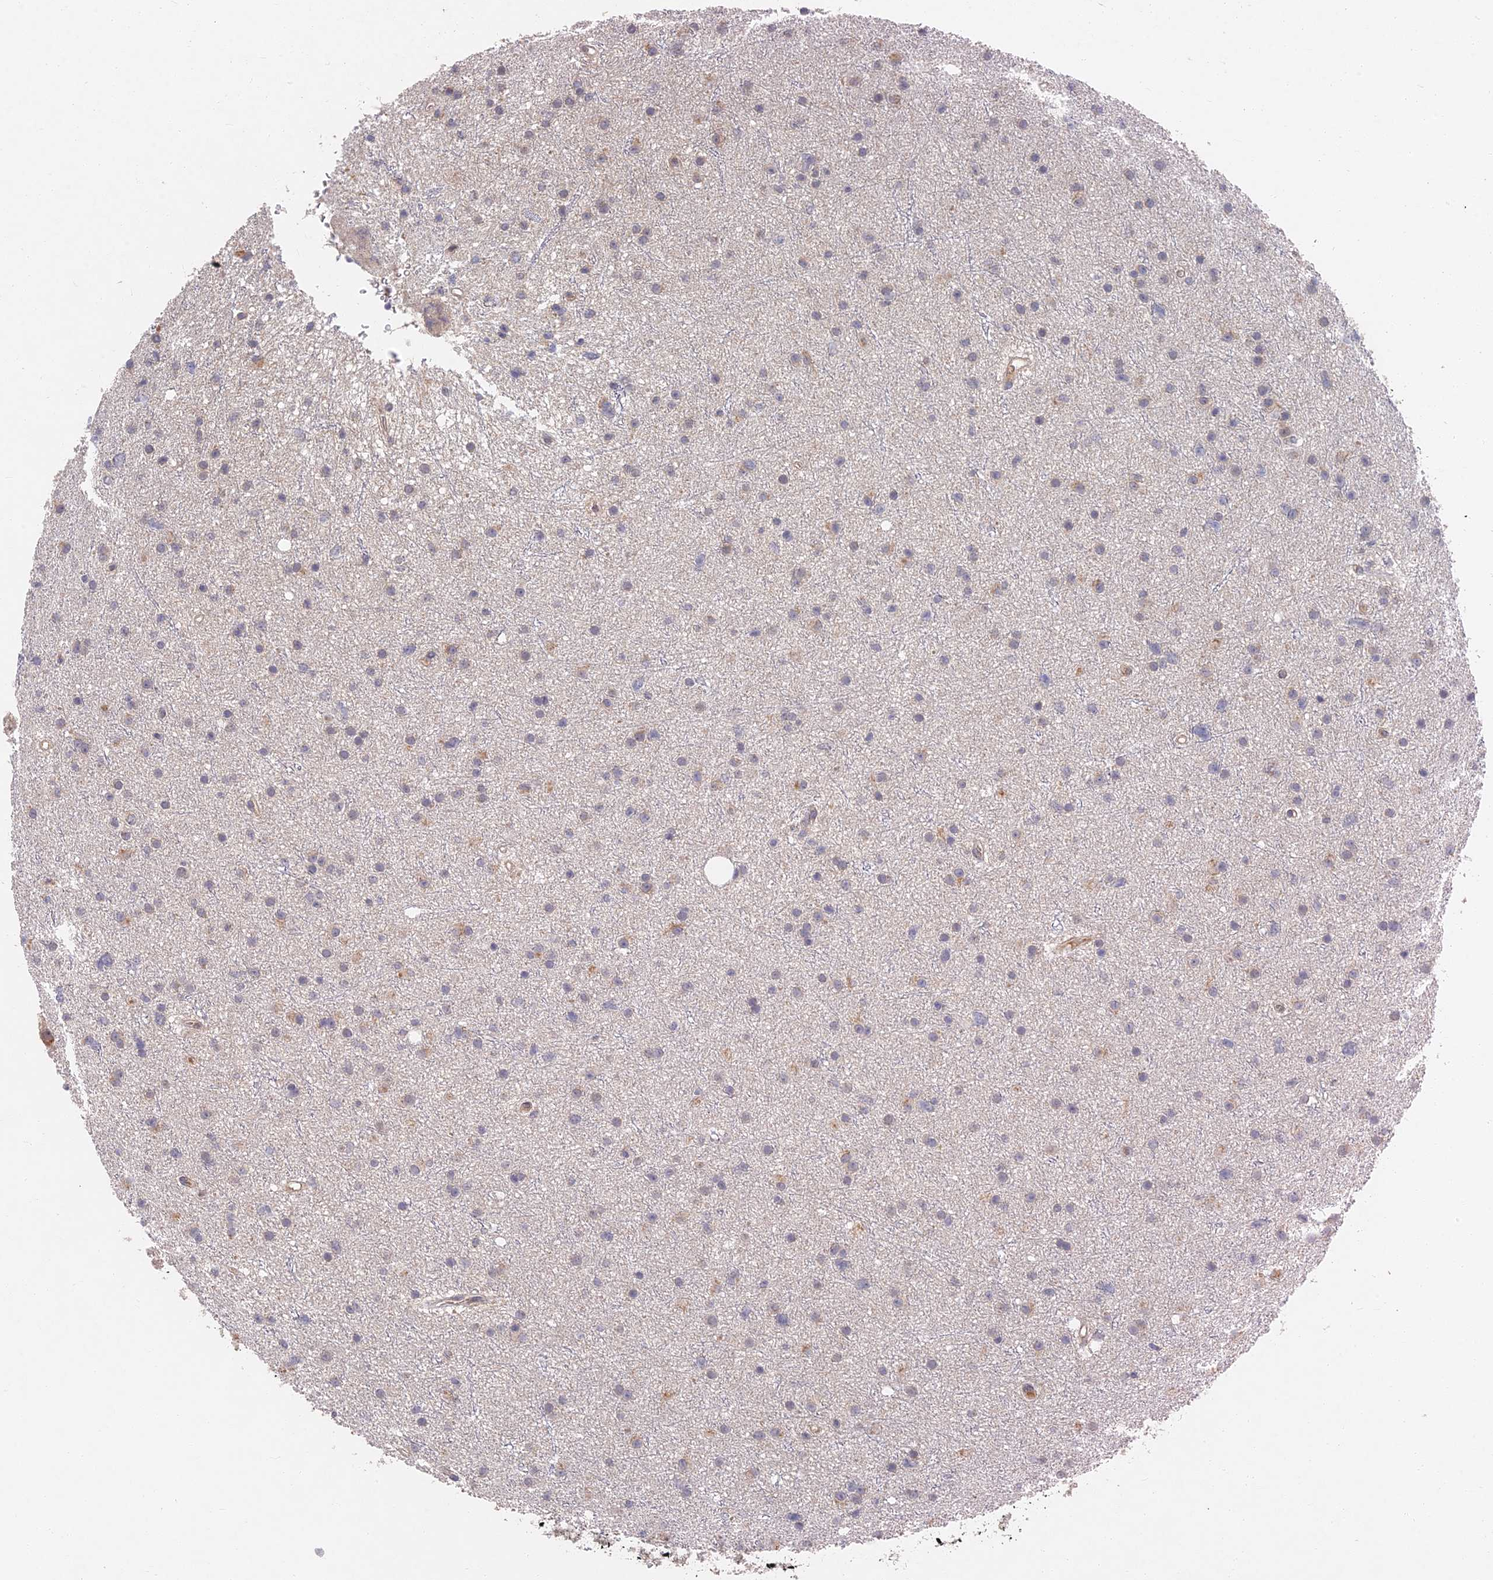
{"staining": {"intensity": "weak", "quantity": "<25%", "location": "cytoplasmic/membranous"}, "tissue": "glioma", "cell_type": "Tumor cells", "image_type": "cancer", "snomed": [{"axis": "morphology", "description": "Glioma, malignant, Low grade"}, {"axis": "topography", "description": "Cerebral cortex"}], "caption": "Tumor cells show no significant expression in malignant glioma (low-grade).", "gene": "GNA15", "patient": {"sex": "female", "age": 39}}